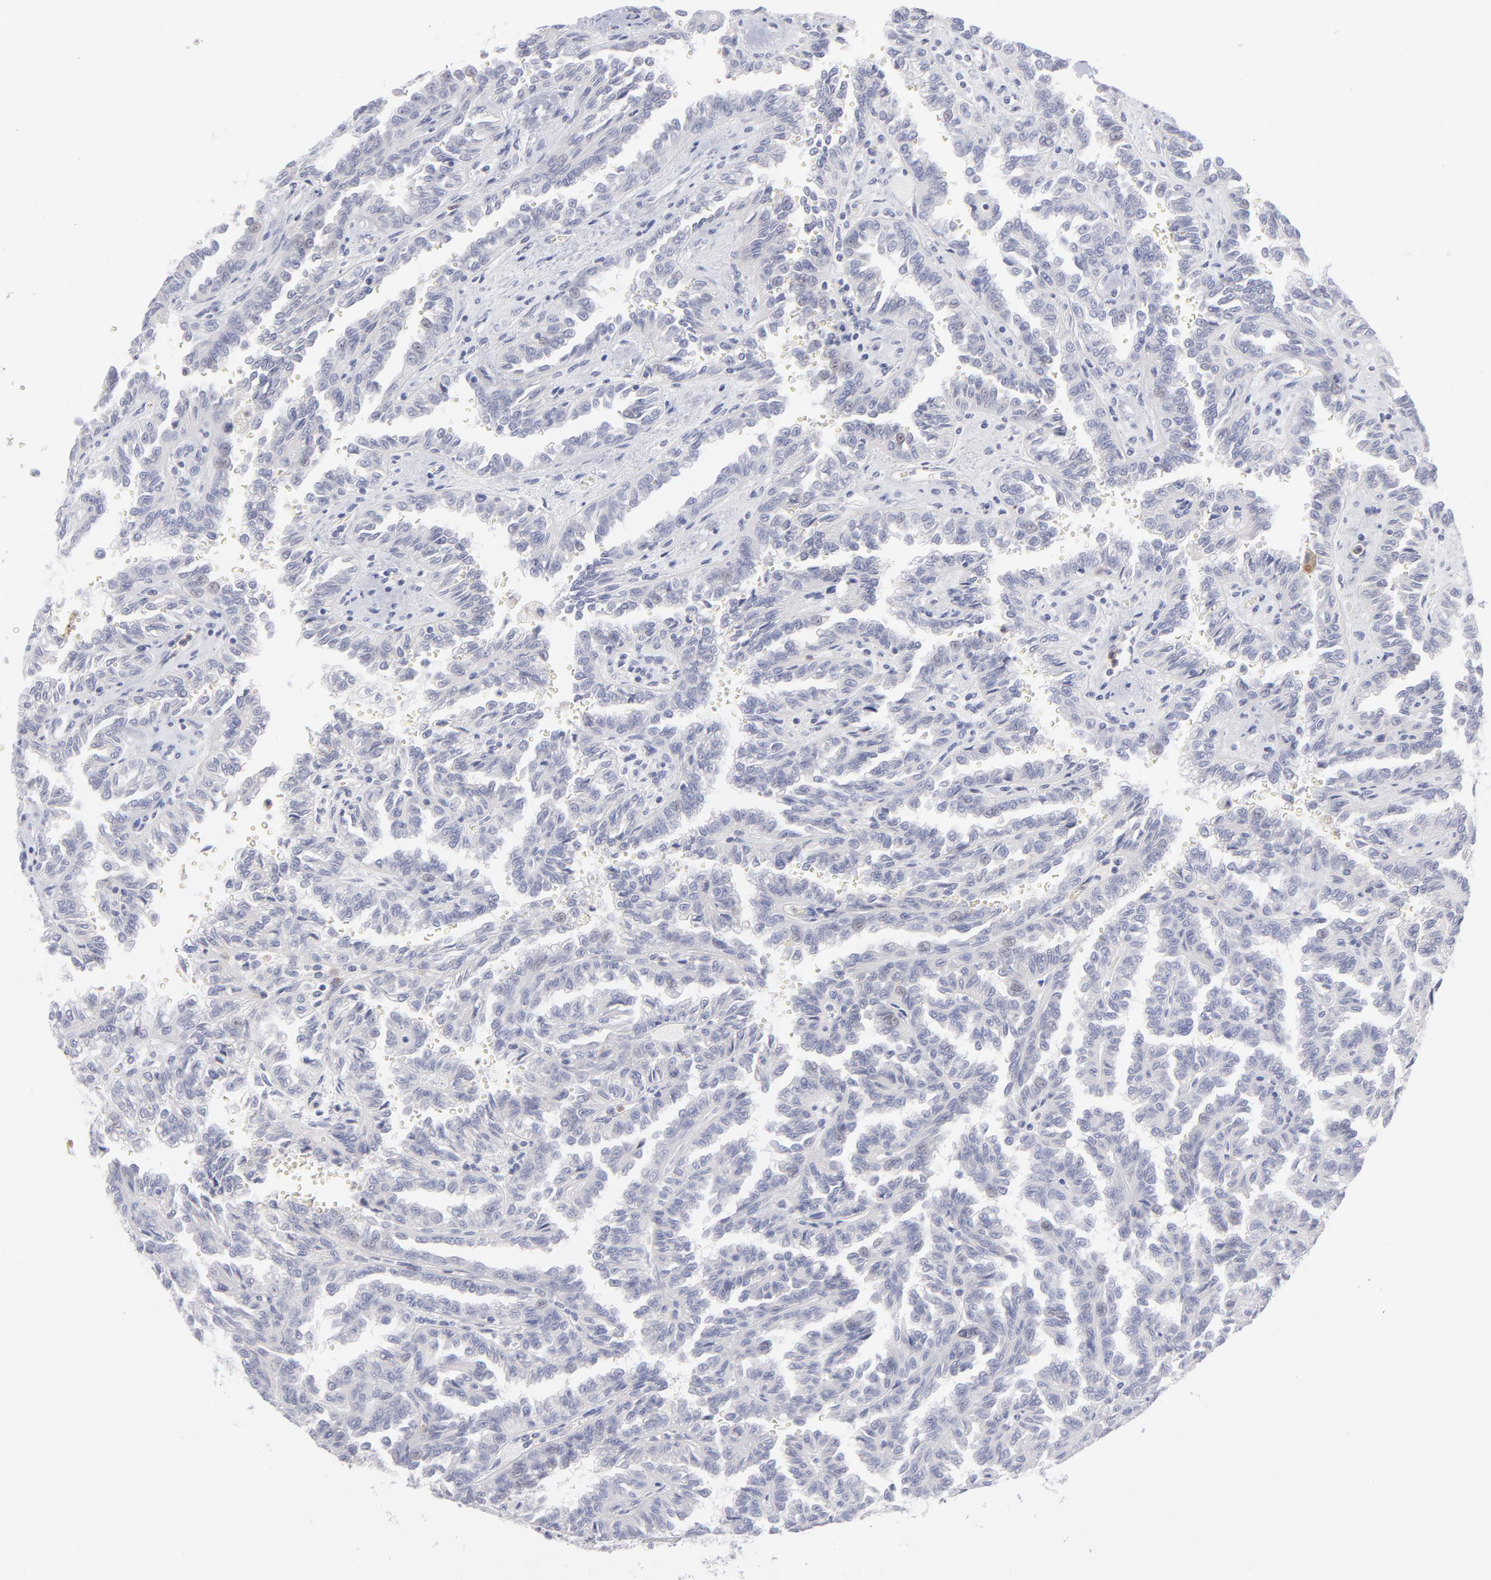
{"staining": {"intensity": "negative", "quantity": "none", "location": "none"}, "tissue": "renal cancer", "cell_type": "Tumor cells", "image_type": "cancer", "snomed": [{"axis": "morphology", "description": "Inflammation, NOS"}, {"axis": "morphology", "description": "Adenocarcinoma, NOS"}, {"axis": "topography", "description": "Kidney"}], "caption": "The micrograph displays no staining of tumor cells in renal adenocarcinoma.", "gene": "MTHFD2", "patient": {"sex": "male", "age": 68}}